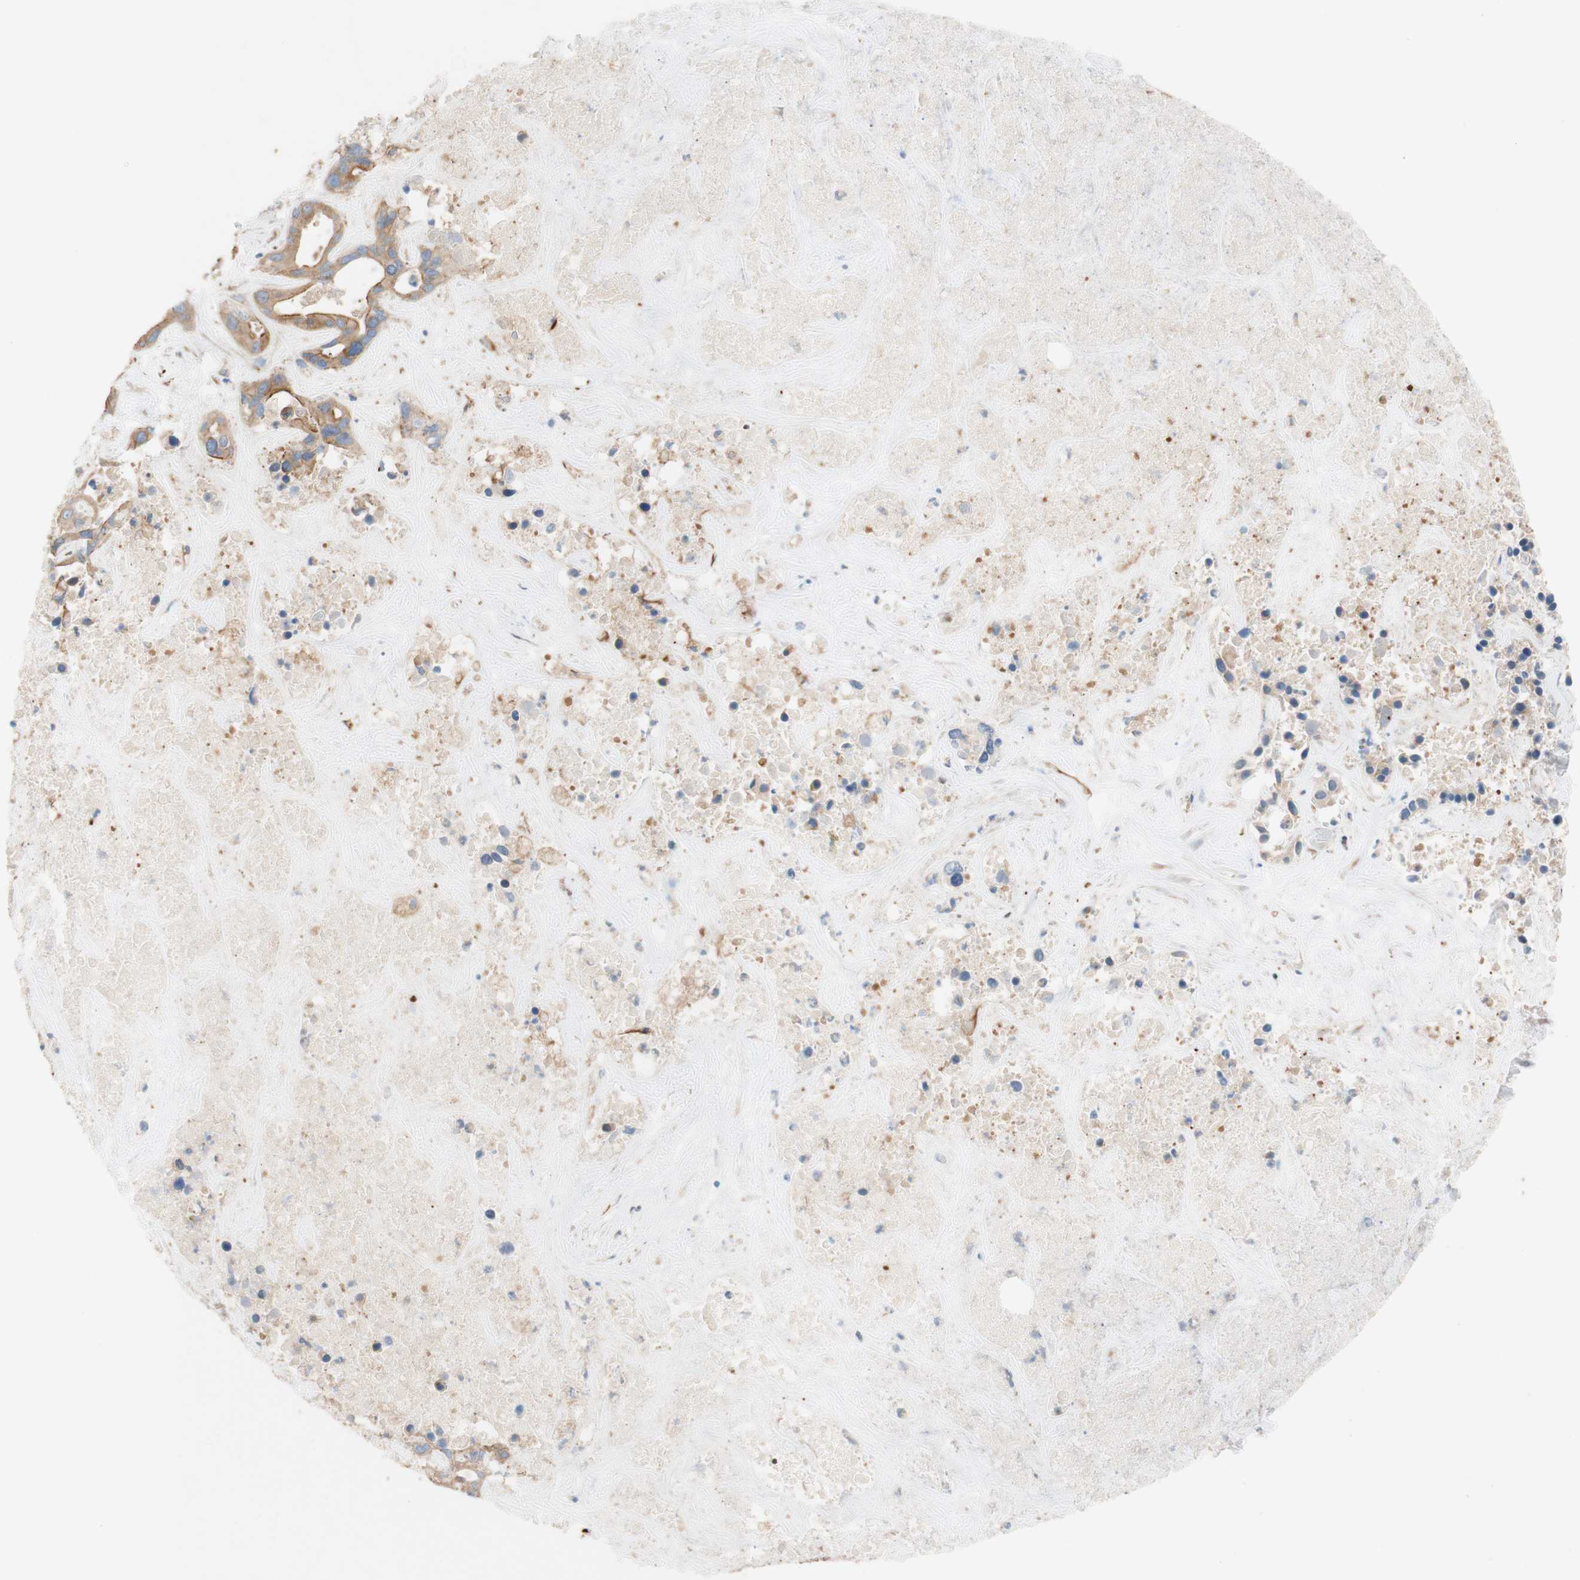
{"staining": {"intensity": "moderate", "quantity": ">75%", "location": "cytoplasmic/membranous"}, "tissue": "liver cancer", "cell_type": "Tumor cells", "image_type": "cancer", "snomed": [{"axis": "morphology", "description": "Cholangiocarcinoma"}, {"axis": "topography", "description": "Liver"}], "caption": "Liver cancer tissue shows moderate cytoplasmic/membranous positivity in about >75% of tumor cells, visualized by immunohistochemistry.", "gene": "C1orf43", "patient": {"sex": "female", "age": 65}}